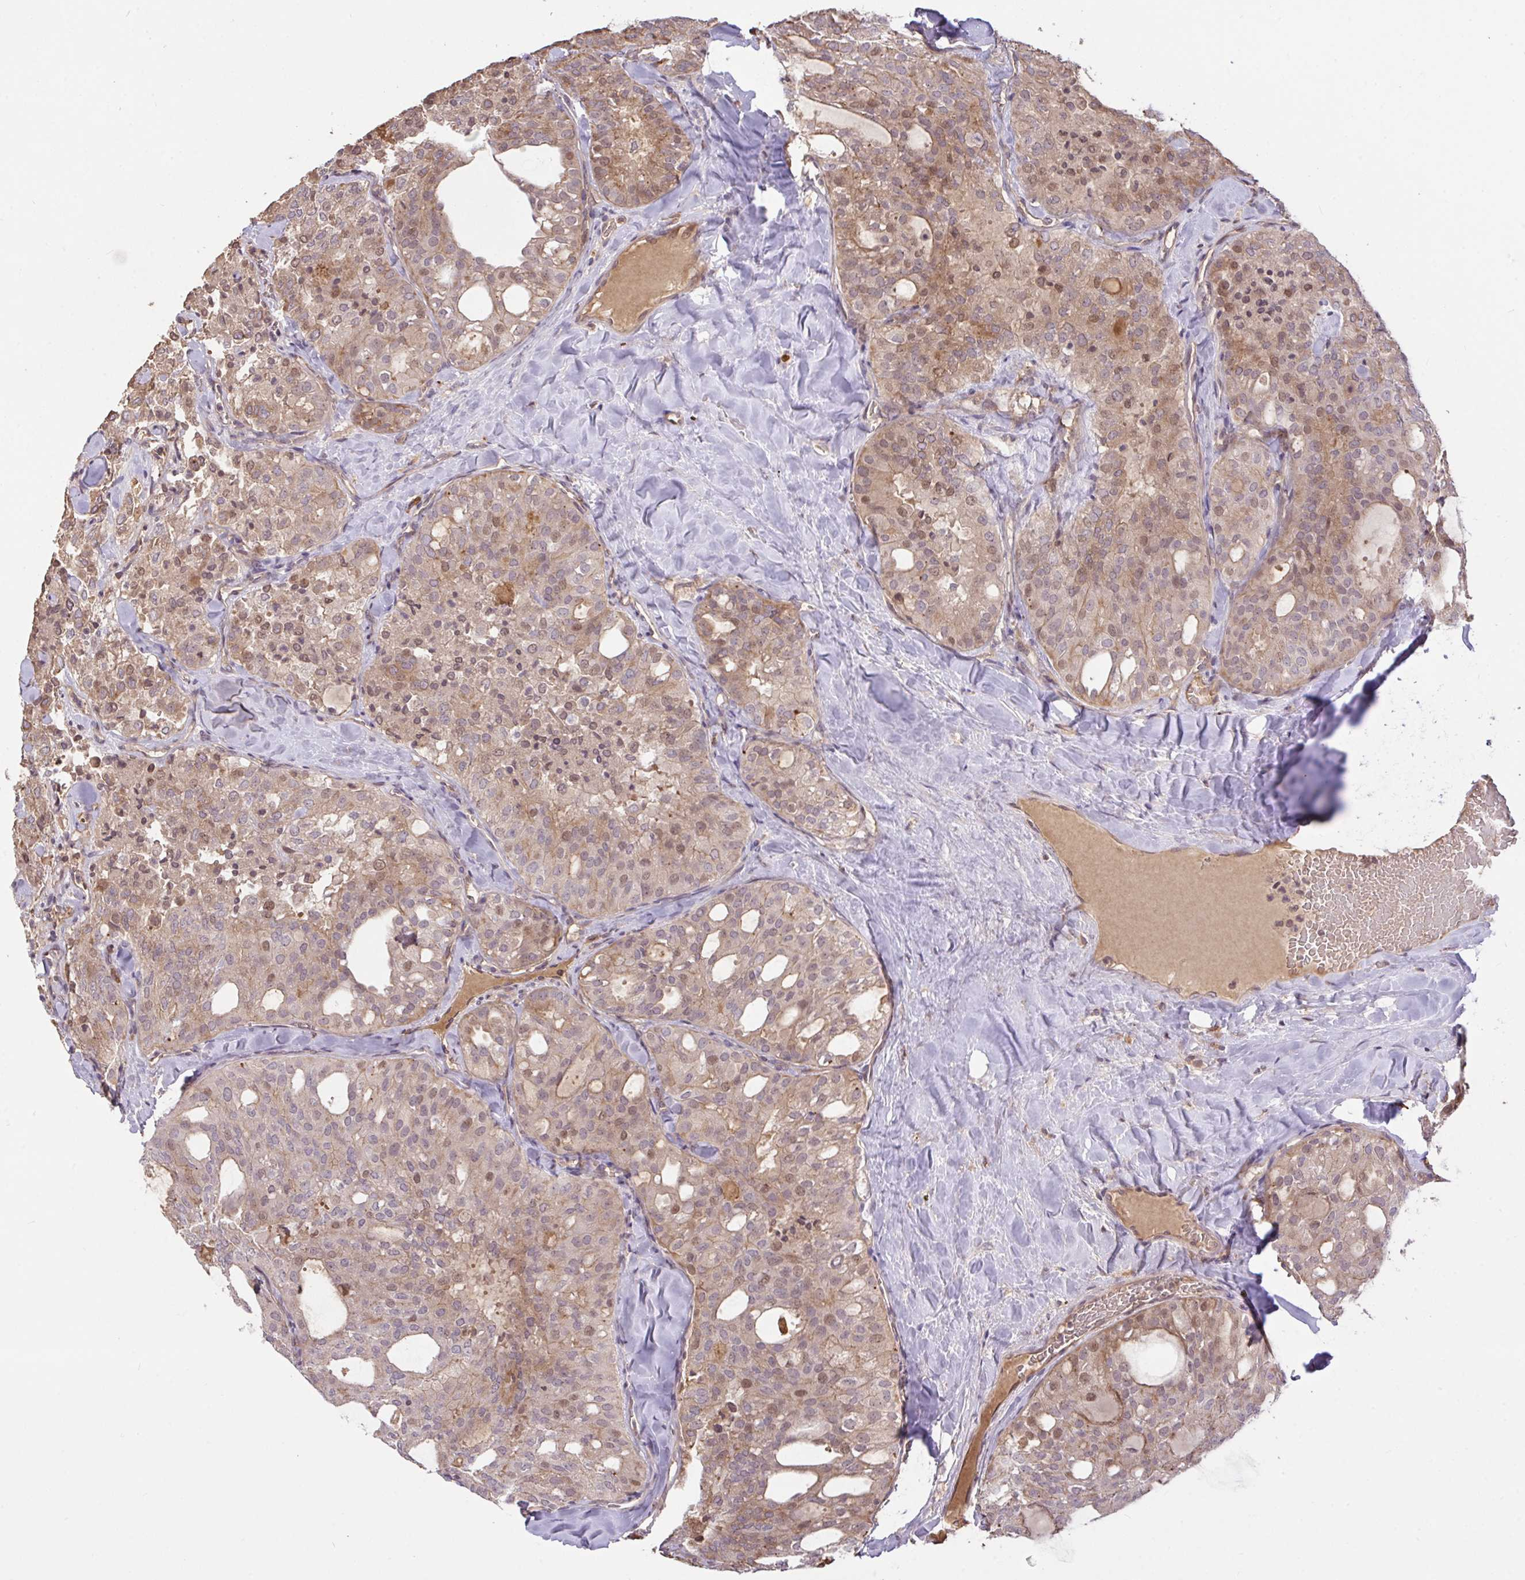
{"staining": {"intensity": "weak", "quantity": "25%-75%", "location": "nuclear"}, "tissue": "thyroid cancer", "cell_type": "Tumor cells", "image_type": "cancer", "snomed": [{"axis": "morphology", "description": "Follicular adenoma carcinoma, NOS"}, {"axis": "topography", "description": "Thyroid gland"}], "caption": "An image of thyroid follicular adenoma carcinoma stained for a protein demonstrates weak nuclear brown staining in tumor cells.", "gene": "FCER1A", "patient": {"sex": "male", "age": 75}}